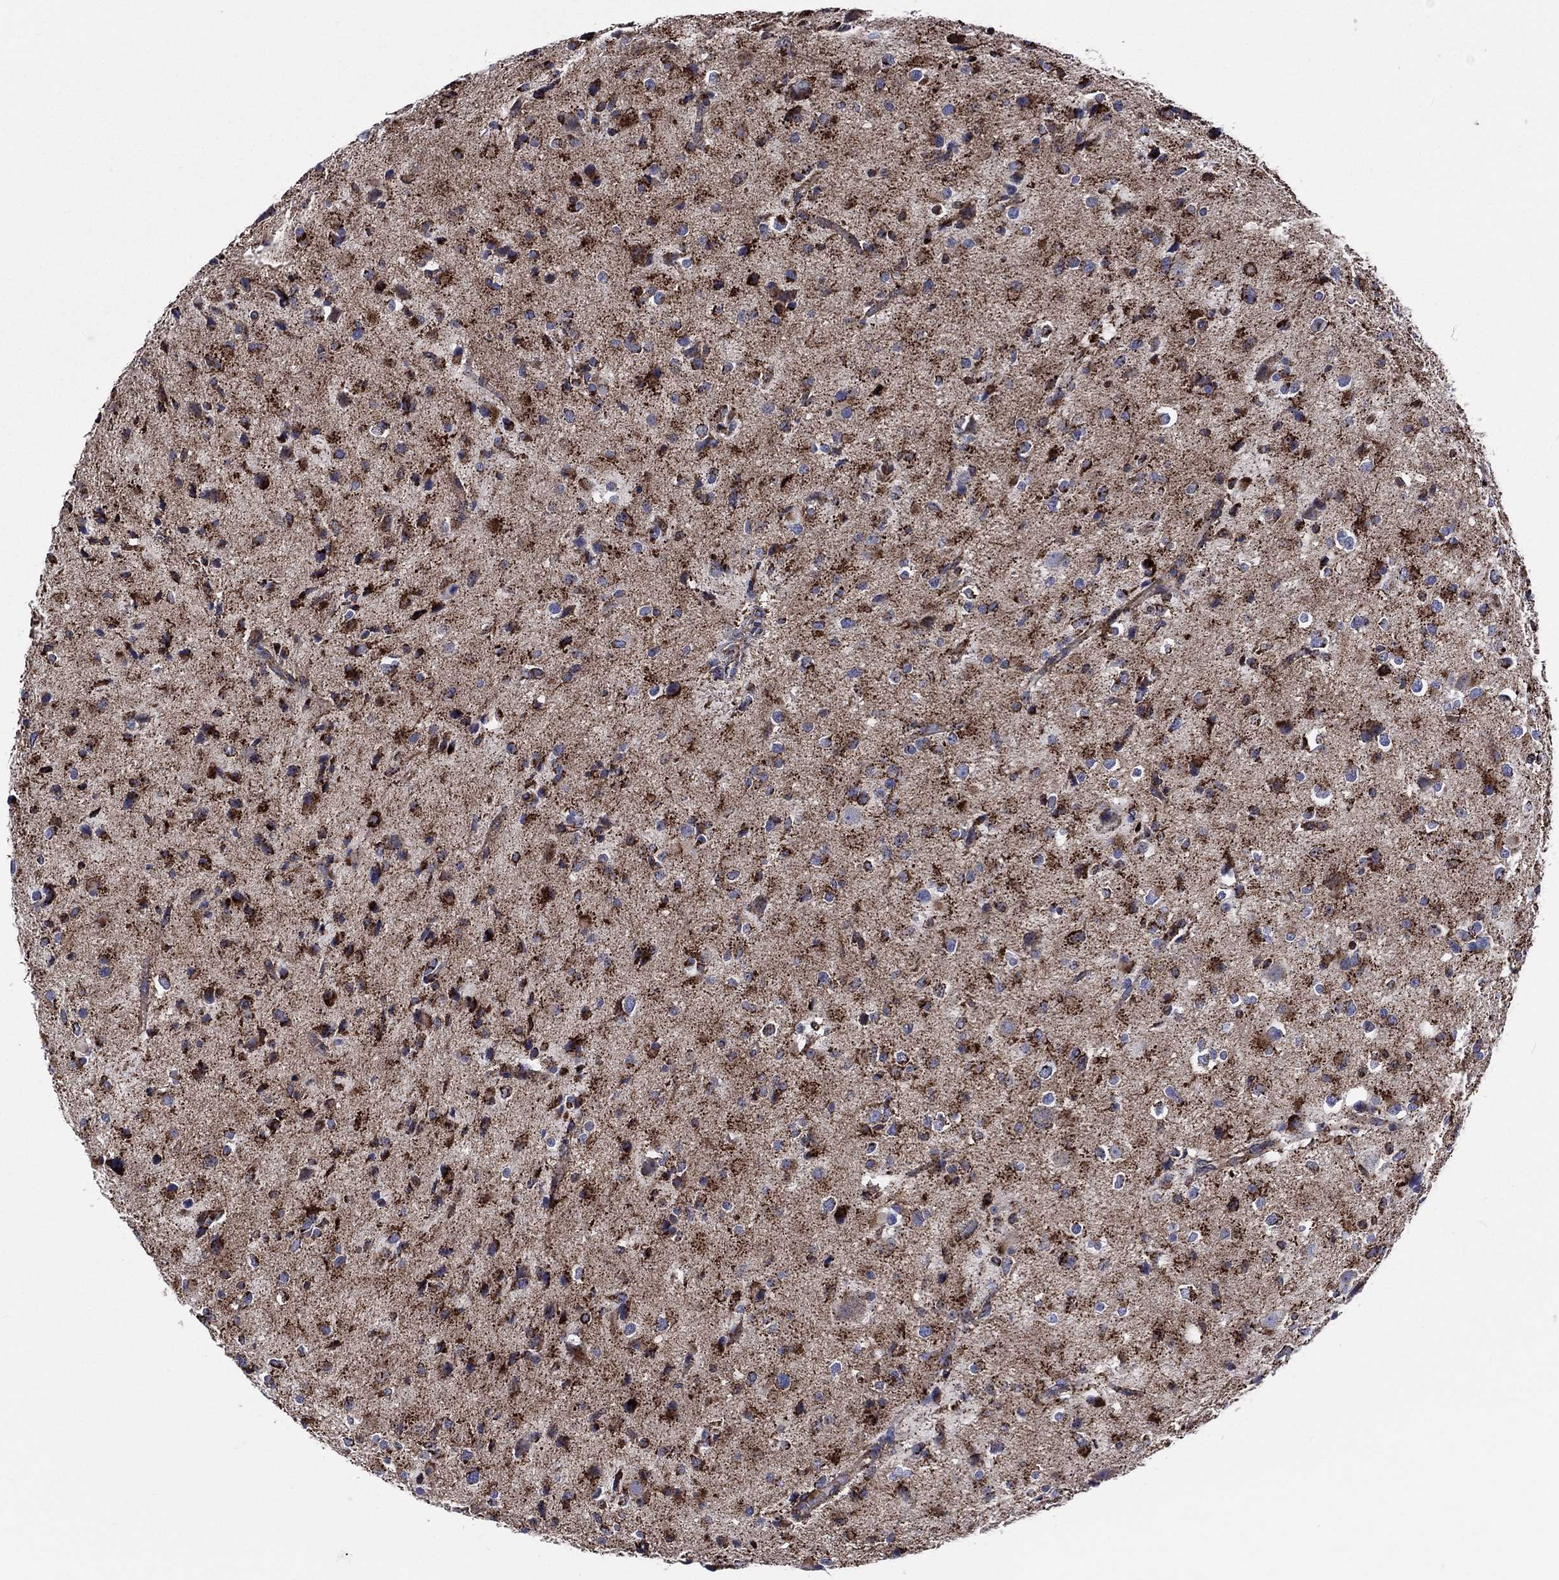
{"staining": {"intensity": "strong", "quantity": ">75%", "location": "cytoplasmic/membranous"}, "tissue": "glioma", "cell_type": "Tumor cells", "image_type": "cancer", "snomed": [{"axis": "morphology", "description": "Glioma, malignant, Low grade"}, {"axis": "topography", "description": "Brain"}], "caption": "Immunohistochemical staining of malignant low-grade glioma shows strong cytoplasmic/membranous protein positivity in about >75% of tumor cells. (DAB = brown stain, brightfield microscopy at high magnification).", "gene": "ANKRD37", "patient": {"sex": "female", "age": 32}}